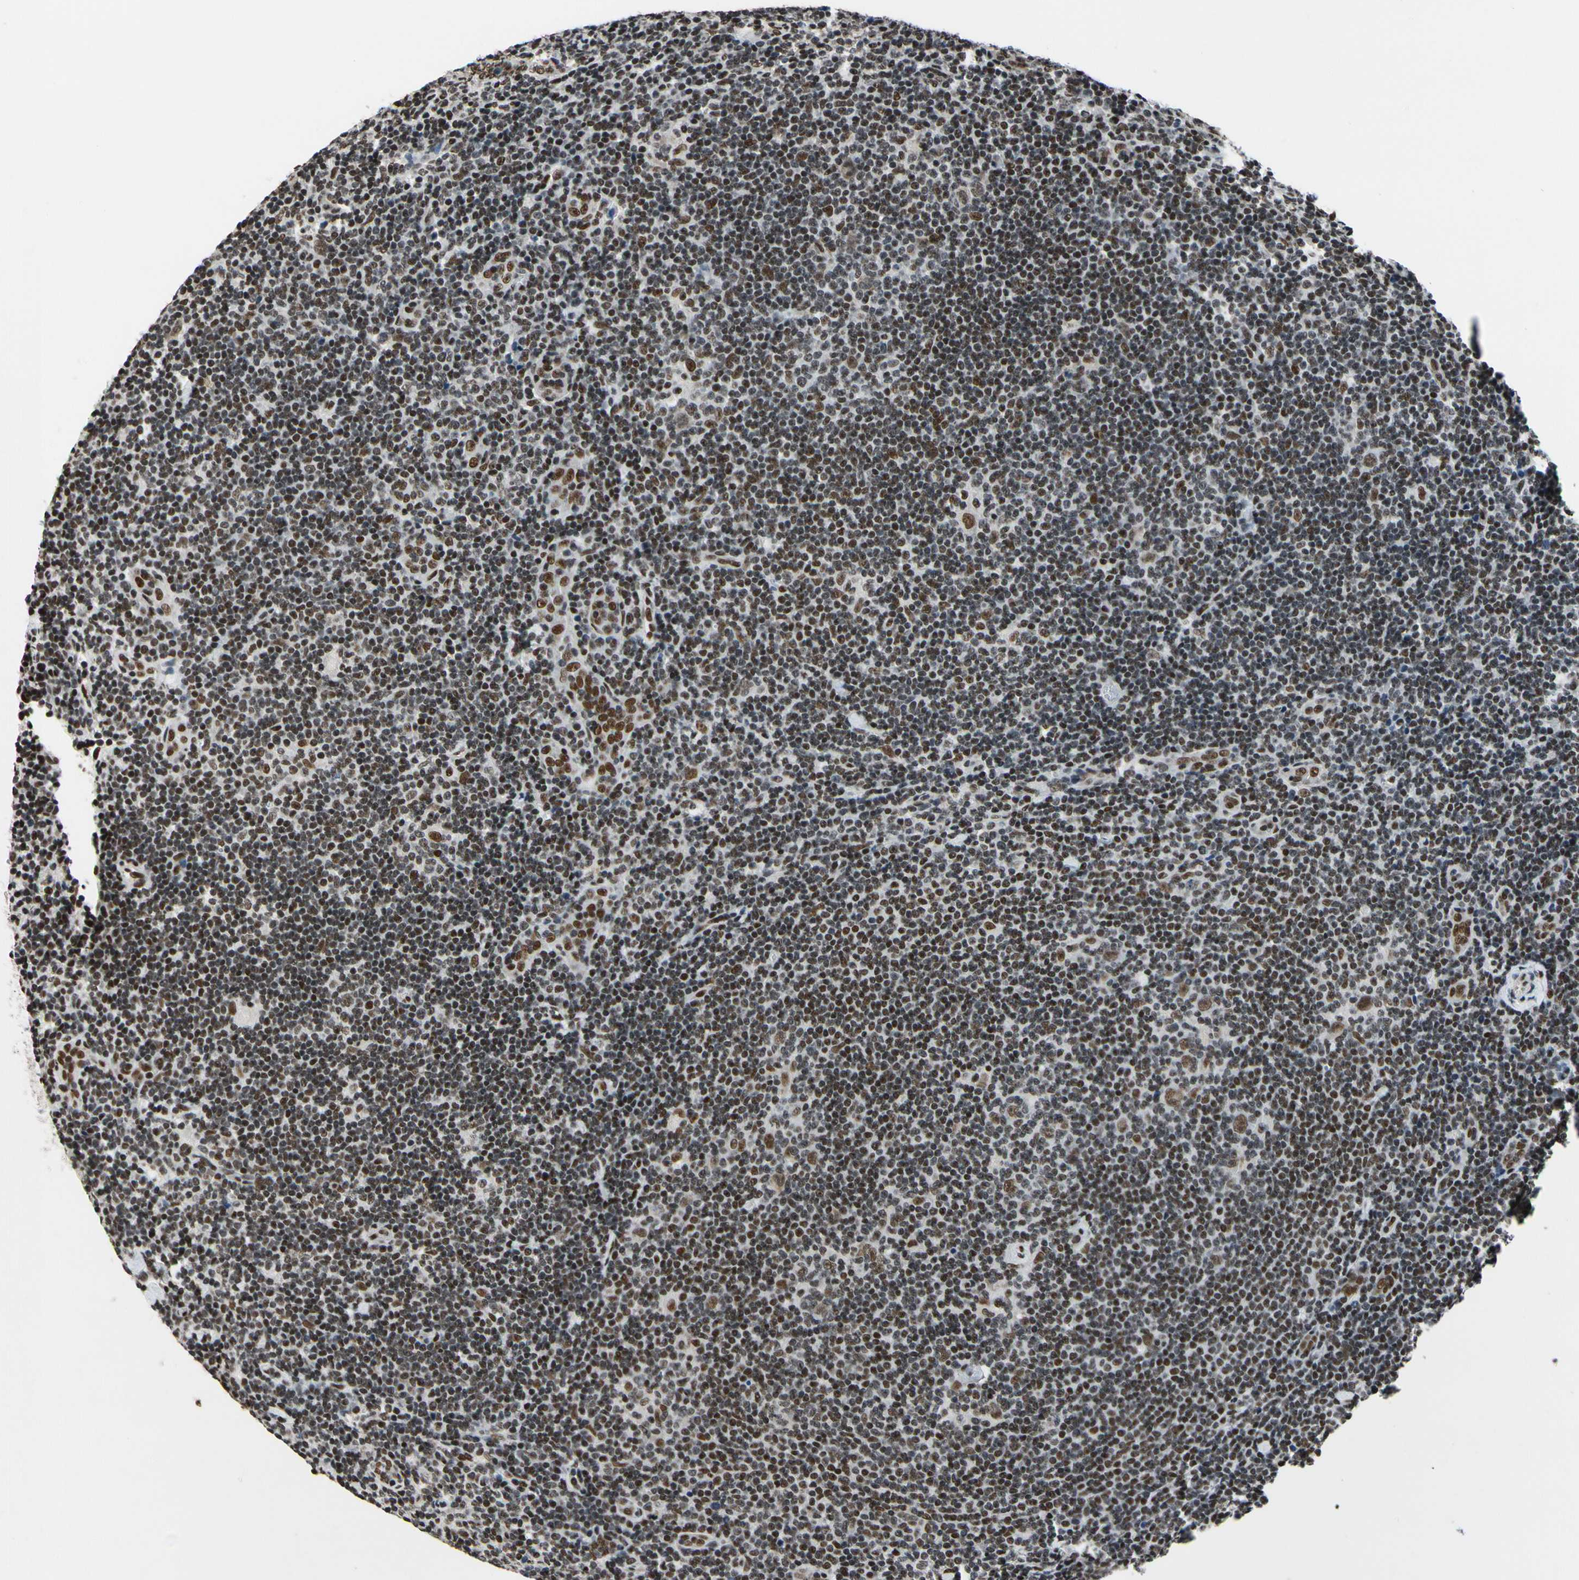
{"staining": {"intensity": "strong", "quantity": ">75%", "location": "nuclear"}, "tissue": "lymphoma", "cell_type": "Tumor cells", "image_type": "cancer", "snomed": [{"axis": "morphology", "description": "Hodgkin's disease, NOS"}, {"axis": "topography", "description": "Lymph node"}], "caption": "Human lymphoma stained for a protein (brown) reveals strong nuclear positive expression in approximately >75% of tumor cells.", "gene": "RECQL", "patient": {"sex": "female", "age": 57}}